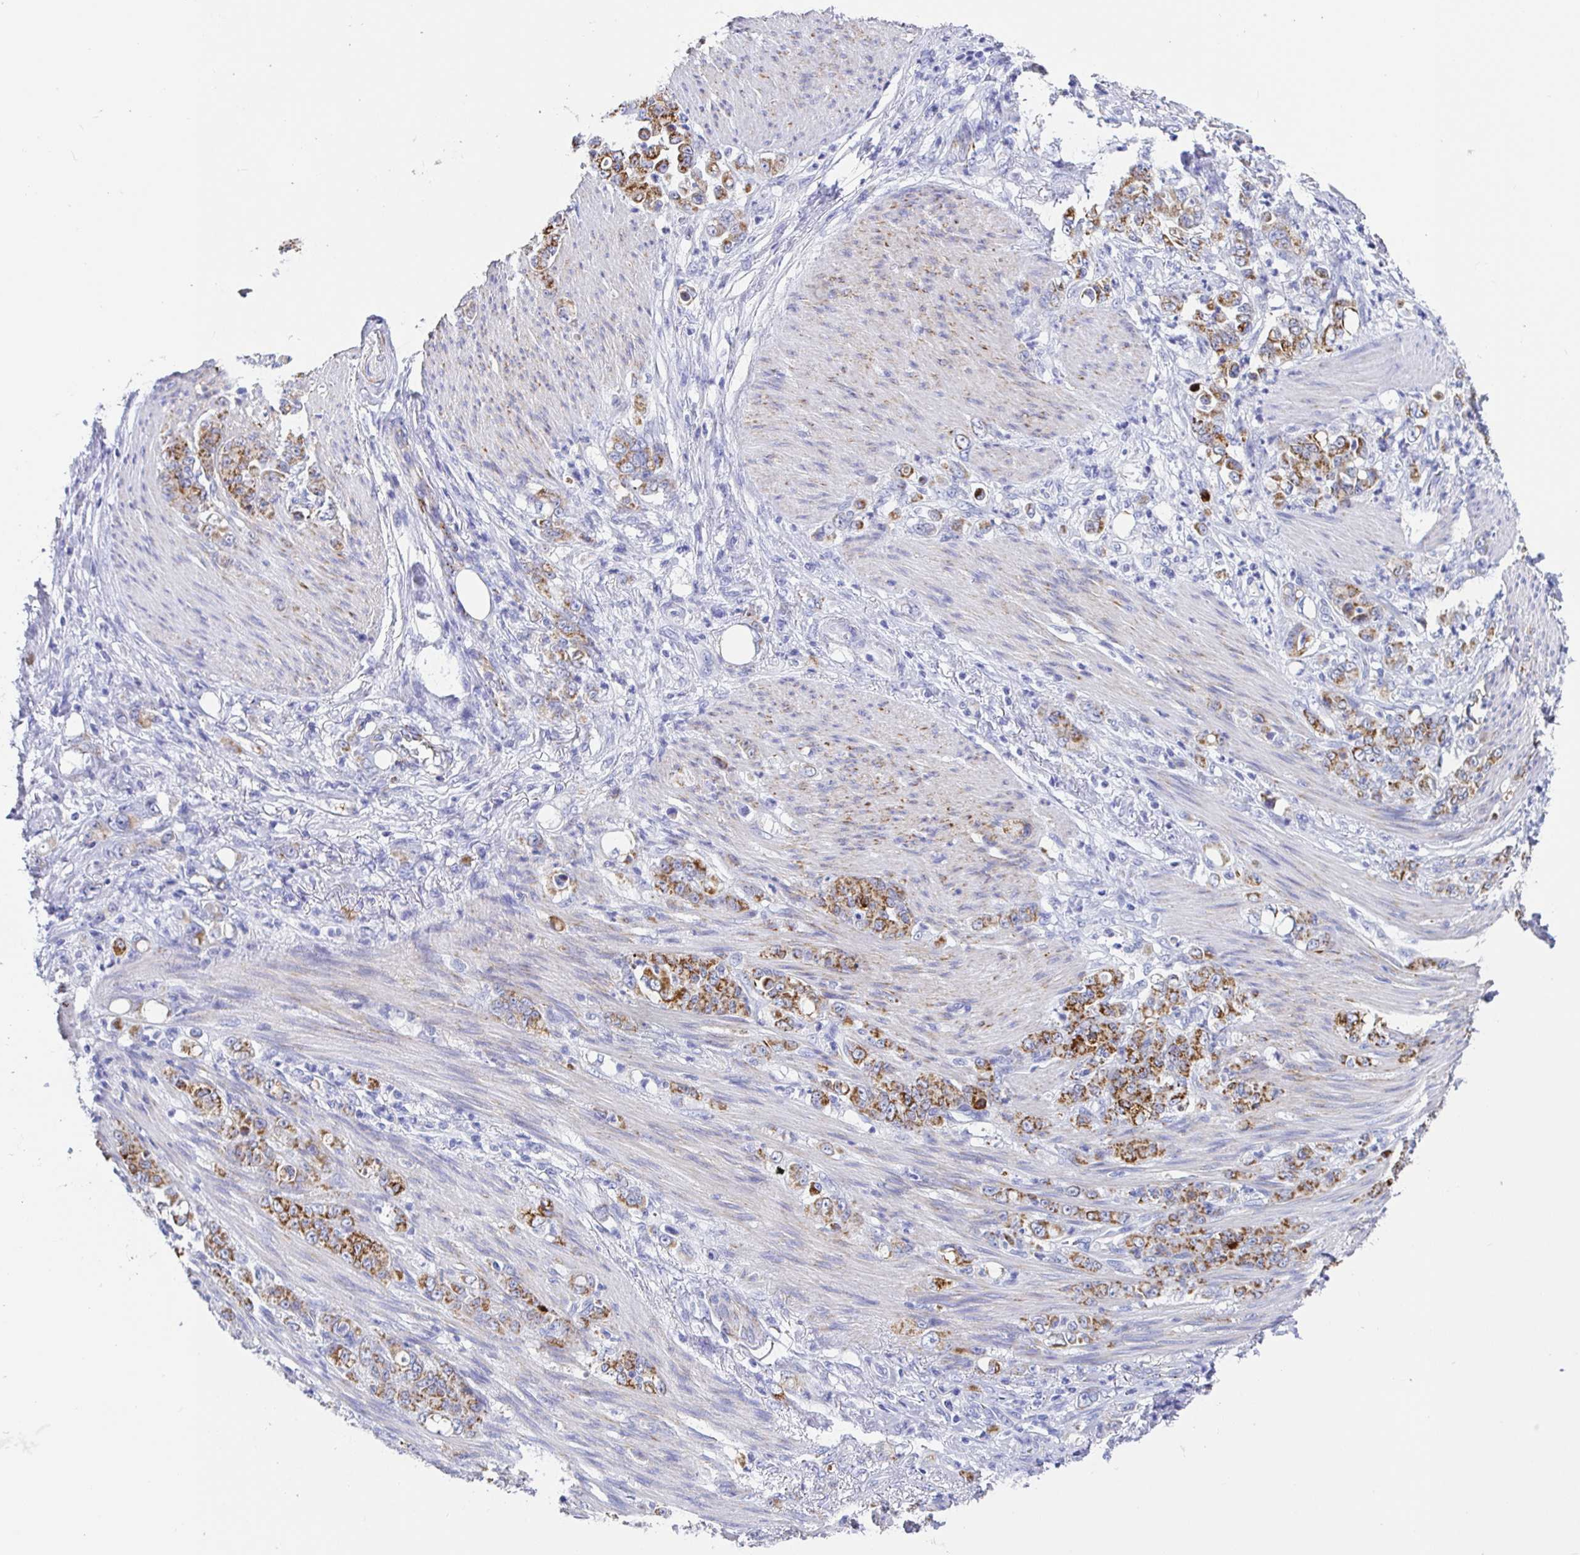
{"staining": {"intensity": "moderate", "quantity": "25%-75%", "location": "cytoplasmic/membranous"}, "tissue": "stomach cancer", "cell_type": "Tumor cells", "image_type": "cancer", "snomed": [{"axis": "morphology", "description": "Adenocarcinoma, NOS"}, {"axis": "topography", "description": "Stomach"}], "caption": "Approximately 25%-75% of tumor cells in stomach cancer reveal moderate cytoplasmic/membranous protein expression as visualized by brown immunohistochemical staining.", "gene": "MAOA", "patient": {"sex": "female", "age": 79}}